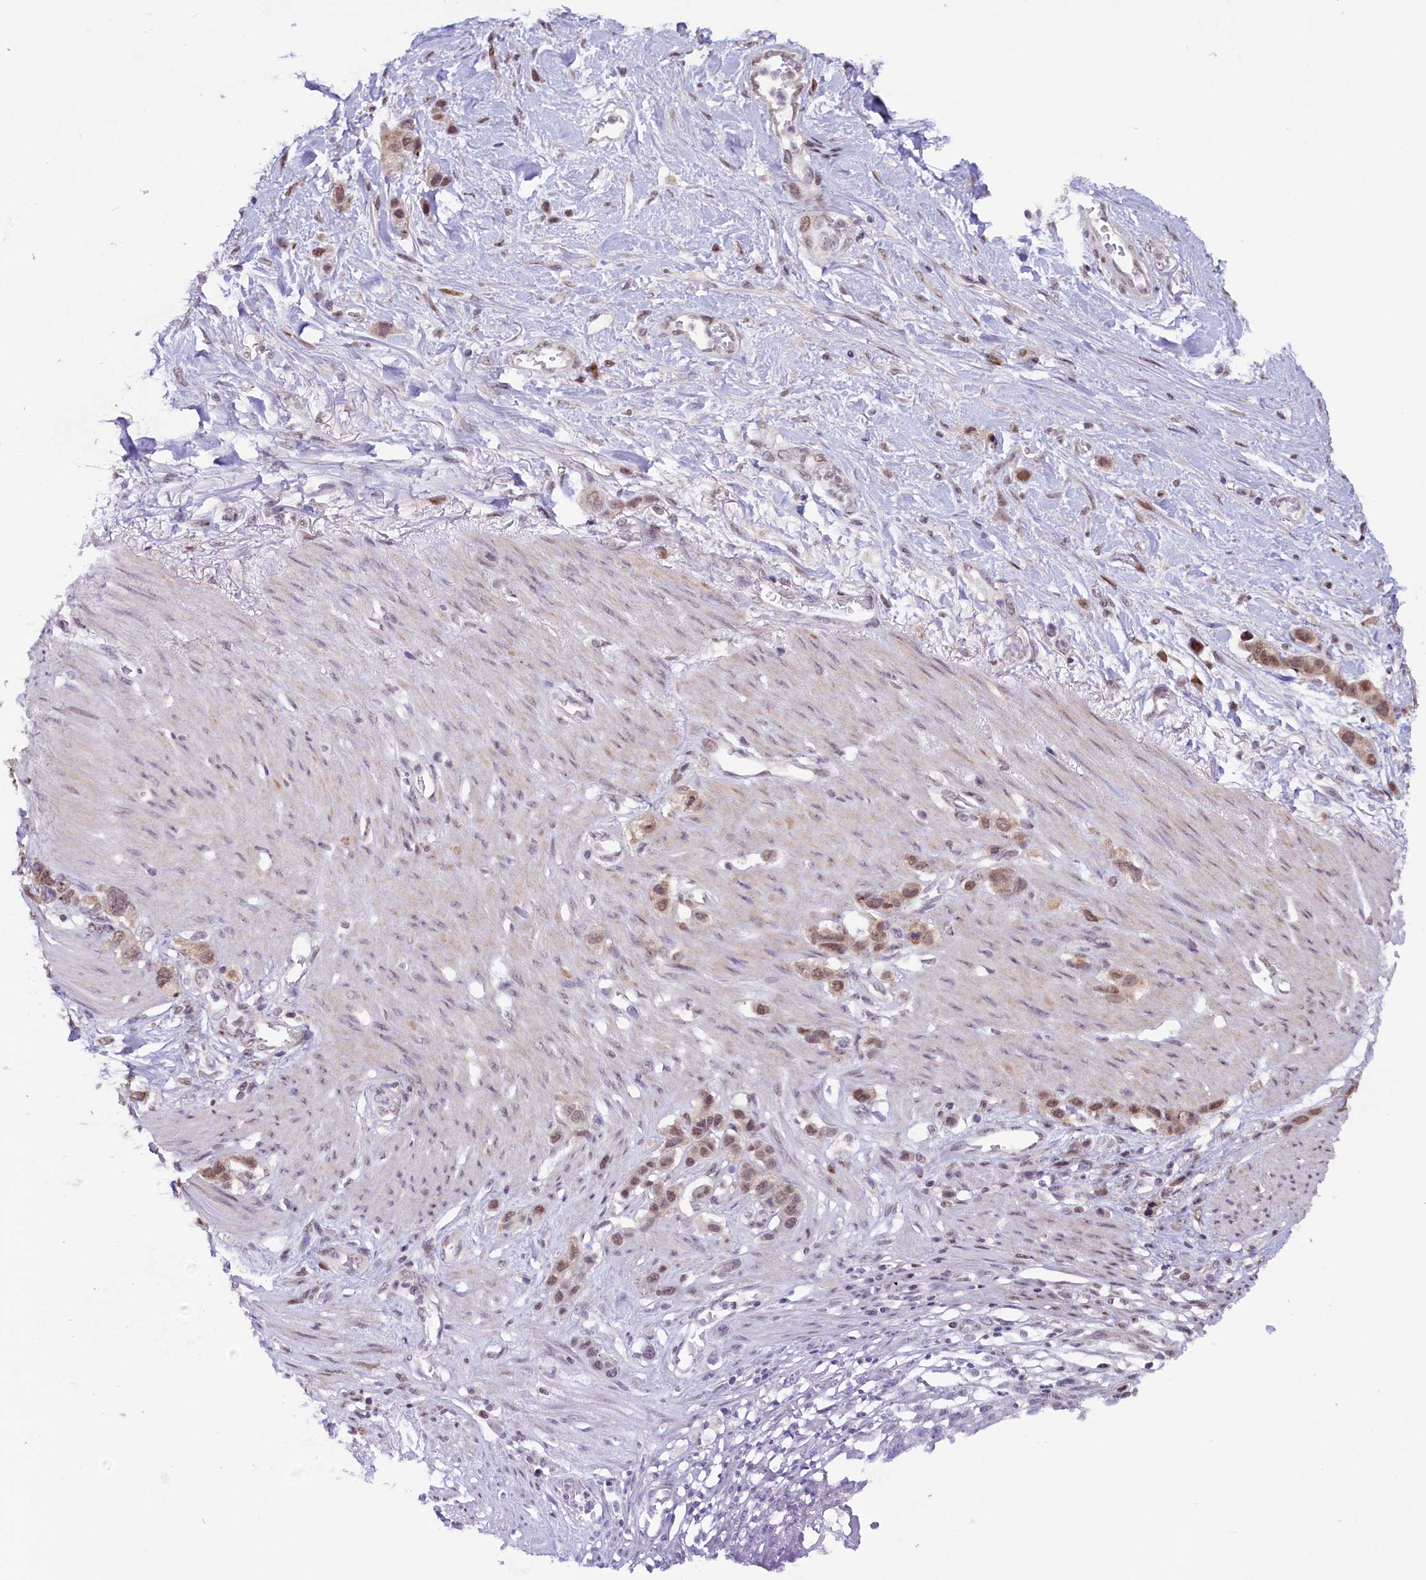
{"staining": {"intensity": "moderate", "quantity": ">75%", "location": "nuclear"}, "tissue": "stomach cancer", "cell_type": "Tumor cells", "image_type": "cancer", "snomed": [{"axis": "morphology", "description": "Adenocarcinoma, NOS"}, {"axis": "morphology", "description": "Adenocarcinoma, High grade"}, {"axis": "topography", "description": "Stomach, upper"}, {"axis": "topography", "description": "Stomach, lower"}], "caption": "Immunohistochemical staining of human stomach cancer (adenocarcinoma (high-grade)) reveals medium levels of moderate nuclear protein positivity in approximately >75% of tumor cells. (DAB IHC with brightfield microscopy, high magnification).", "gene": "ANKS3", "patient": {"sex": "female", "age": 65}}